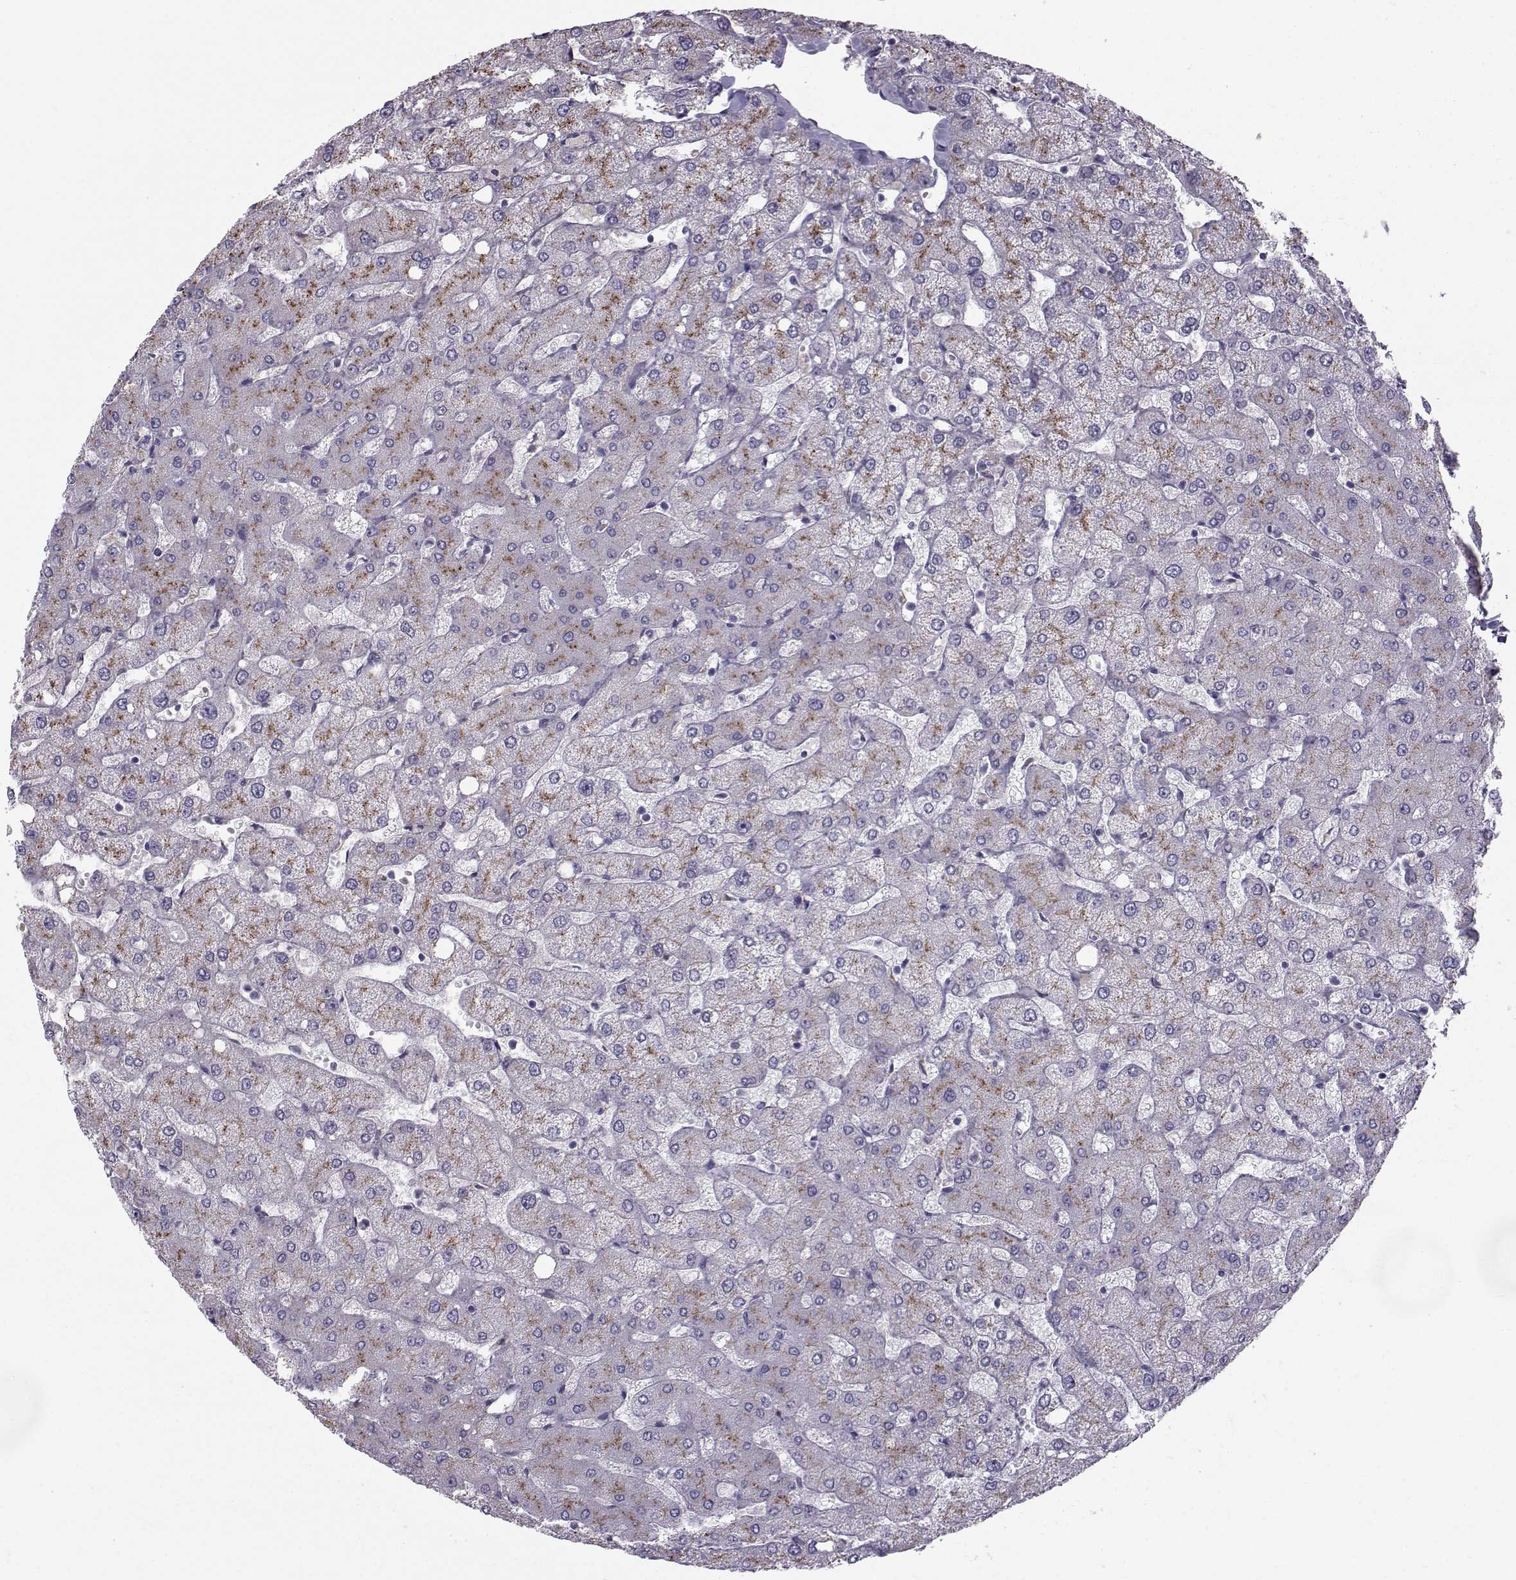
{"staining": {"intensity": "negative", "quantity": "none", "location": "none"}, "tissue": "liver", "cell_type": "Cholangiocytes", "image_type": "normal", "snomed": [{"axis": "morphology", "description": "Normal tissue, NOS"}, {"axis": "topography", "description": "Liver"}], "caption": "Image shows no significant protein expression in cholangiocytes of normal liver. The staining was performed using DAB (3,3'-diaminobenzidine) to visualize the protein expression in brown, while the nuclei were stained in blue with hematoxylin (Magnification: 20x).", "gene": "CALCR", "patient": {"sex": "female", "age": 54}}